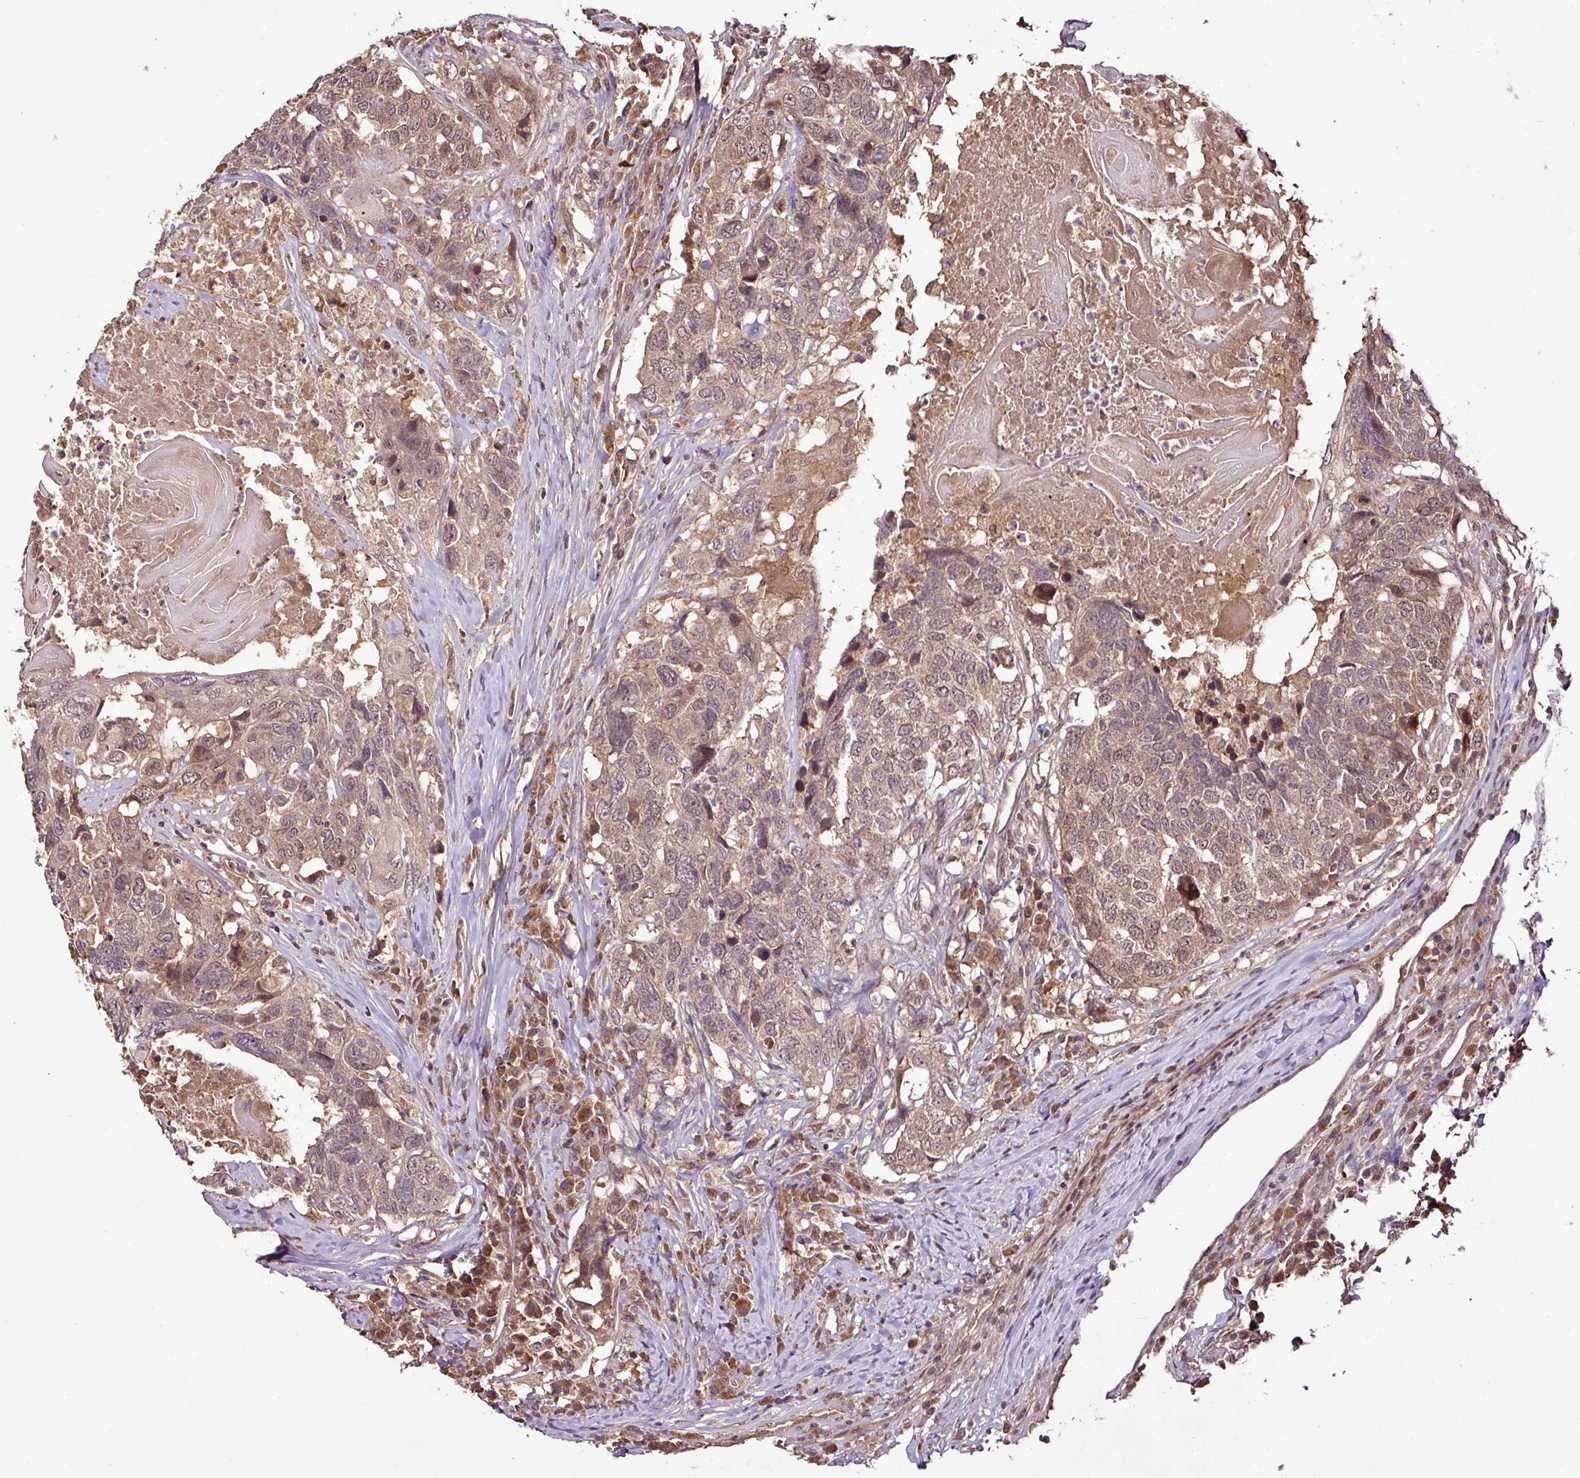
{"staining": {"intensity": "moderate", "quantity": ">75%", "location": "cytoplasmic/membranous,nuclear"}, "tissue": "head and neck cancer", "cell_type": "Tumor cells", "image_type": "cancer", "snomed": [{"axis": "morphology", "description": "Squamous cell carcinoma, NOS"}, {"axis": "topography", "description": "Head-Neck"}], "caption": "IHC (DAB (3,3'-diaminobenzidine)) staining of head and neck cancer (squamous cell carcinoma) reveals moderate cytoplasmic/membranous and nuclear protein expression in approximately >75% of tumor cells.", "gene": "FAIM", "patient": {"sex": "male", "age": 66}}